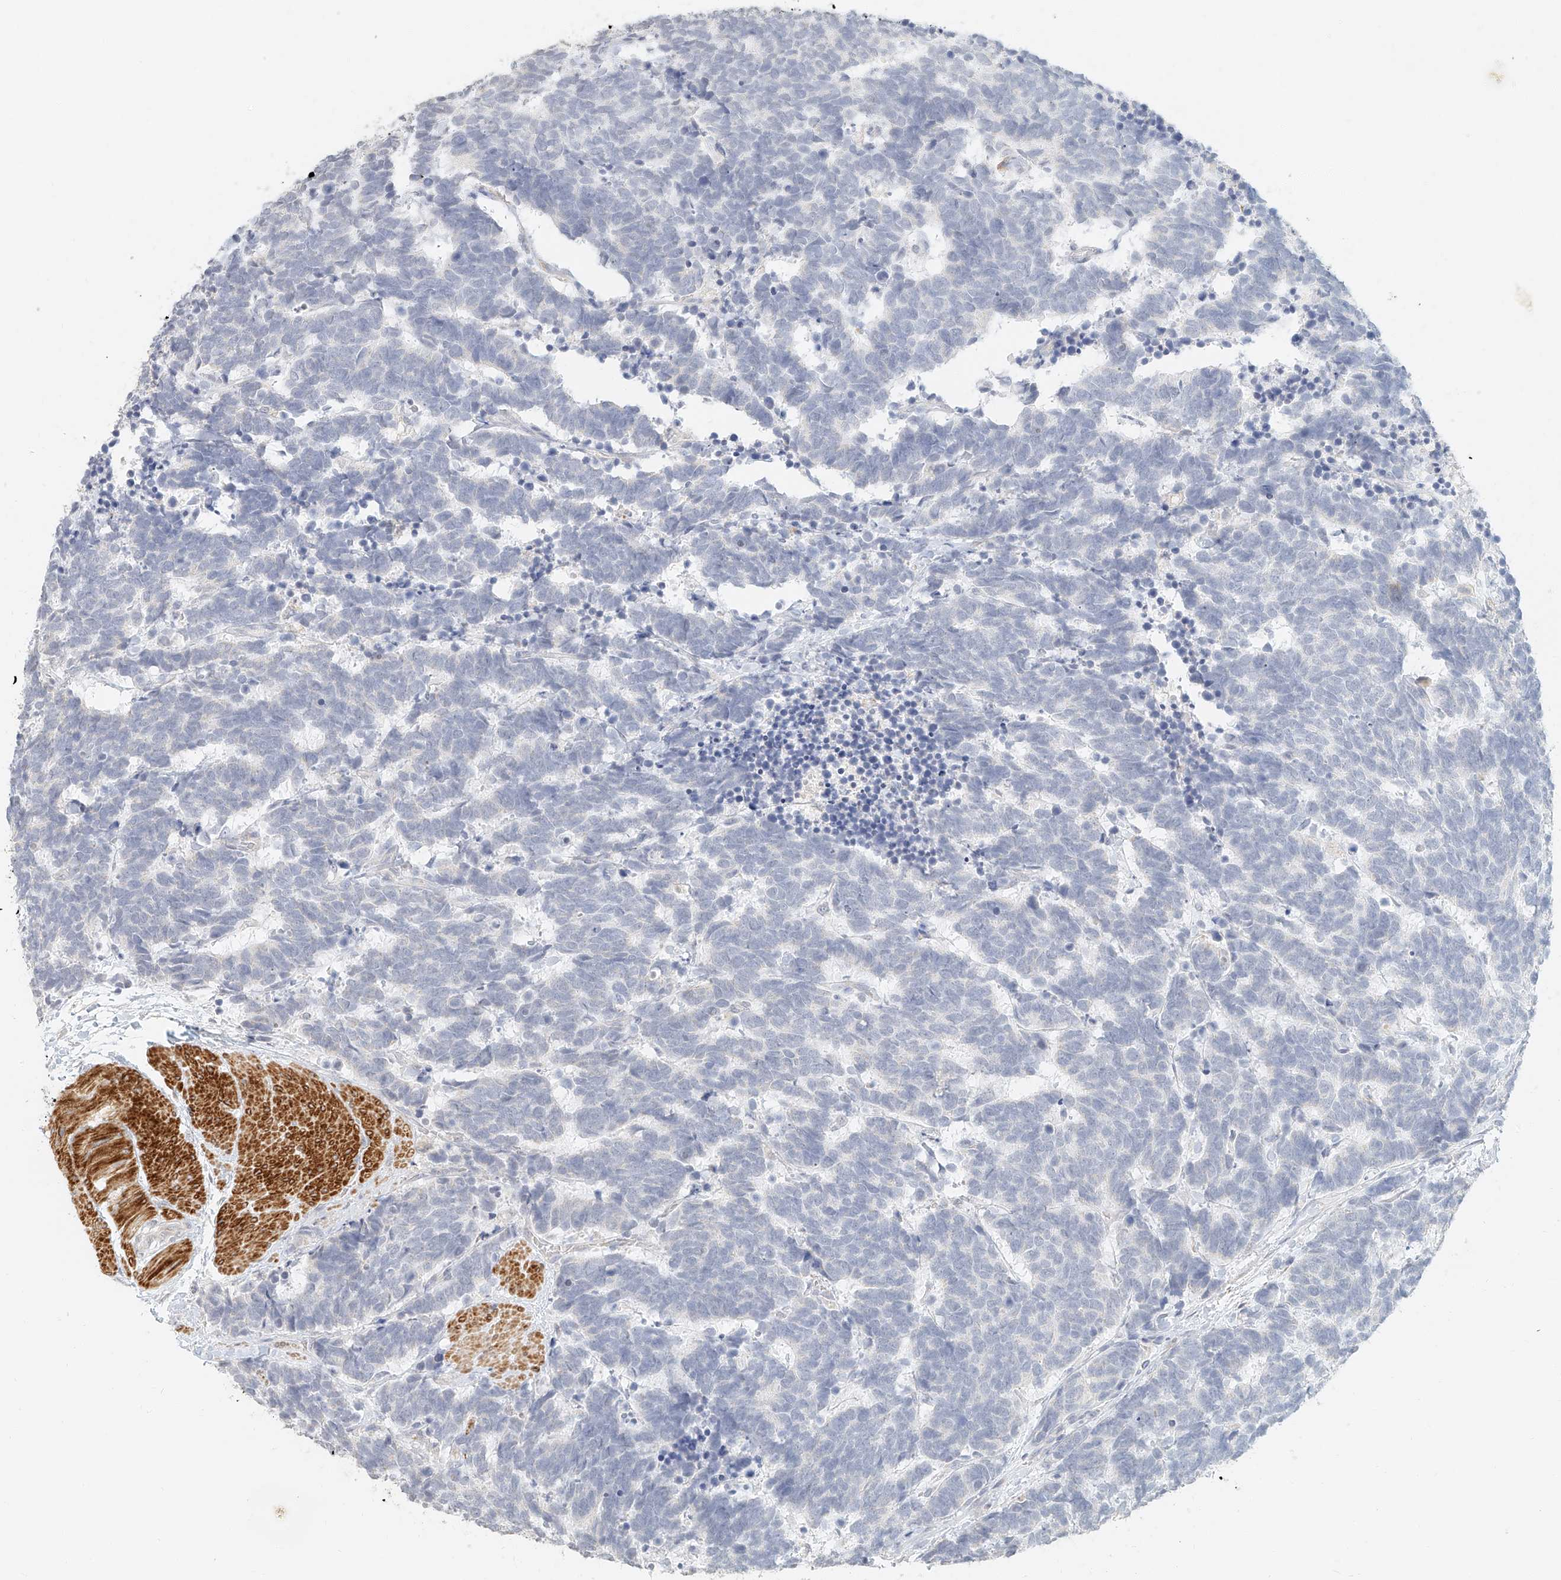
{"staining": {"intensity": "negative", "quantity": "none", "location": "none"}, "tissue": "carcinoid", "cell_type": "Tumor cells", "image_type": "cancer", "snomed": [{"axis": "morphology", "description": "Carcinoma, NOS"}, {"axis": "morphology", "description": "Carcinoid, malignant, NOS"}, {"axis": "topography", "description": "Urinary bladder"}], "caption": "The photomicrograph demonstrates no significant staining in tumor cells of carcinoma.", "gene": "CXorf58", "patient": {"sex": "male", "age": 57}}